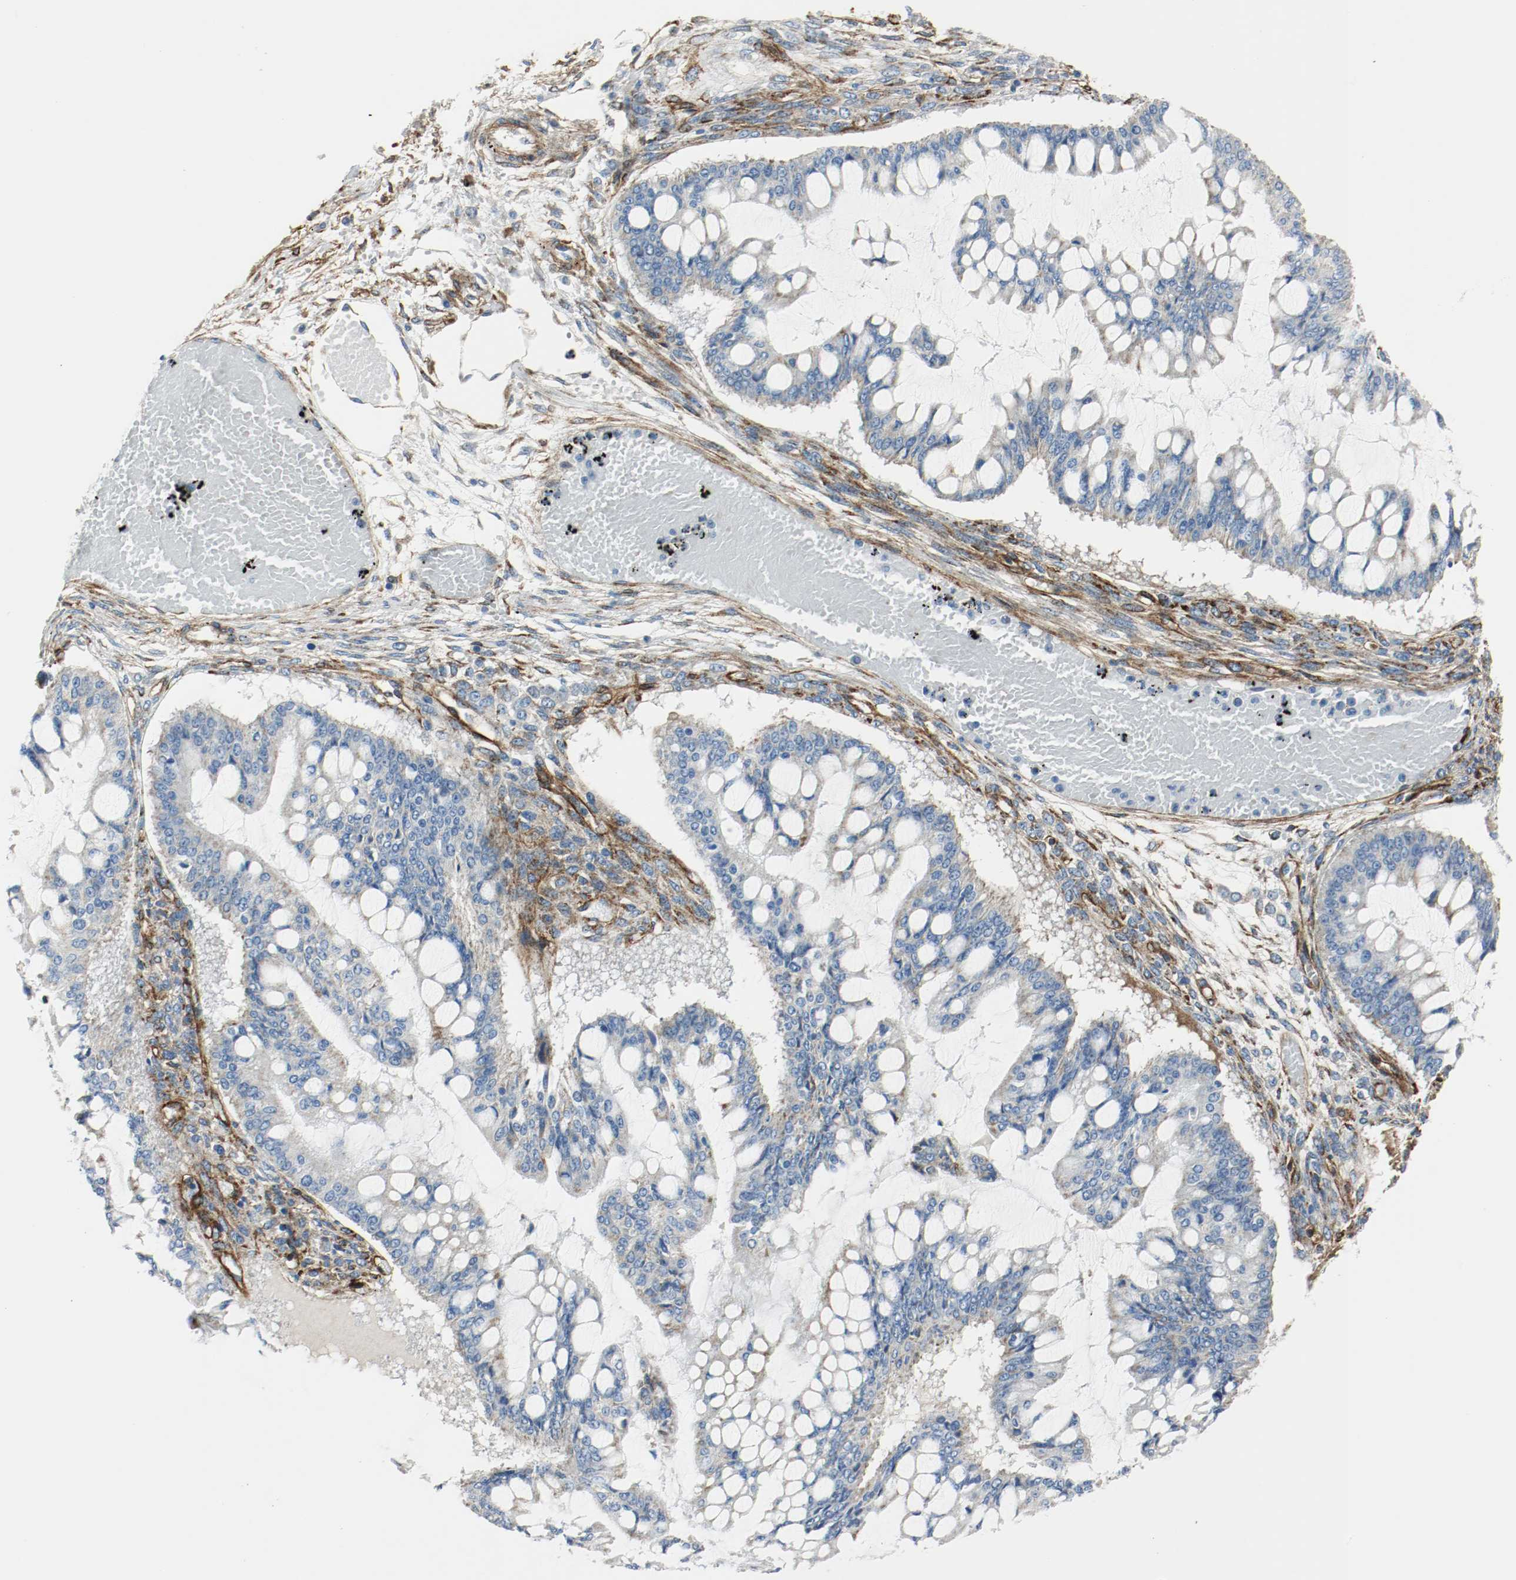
{"staining": {"intensity": "negative", "quantity": "none", "location": "none"}, "tissue": "ovarian cancer", "cell_type": "Tumor cells", "image_type": "cancer", "snomed": [{"axis": "morphology", "description": "Cystadenocarcinoma, mucinous, NOS"}, {"axis": "topography", "description": "Ovary"}], "caption": "Immunohistochemistry of ovarian cancer reveals no staining in tumor cells.", "gene": "LAMB1", "patient": {"sex": "female", "age": 73}}